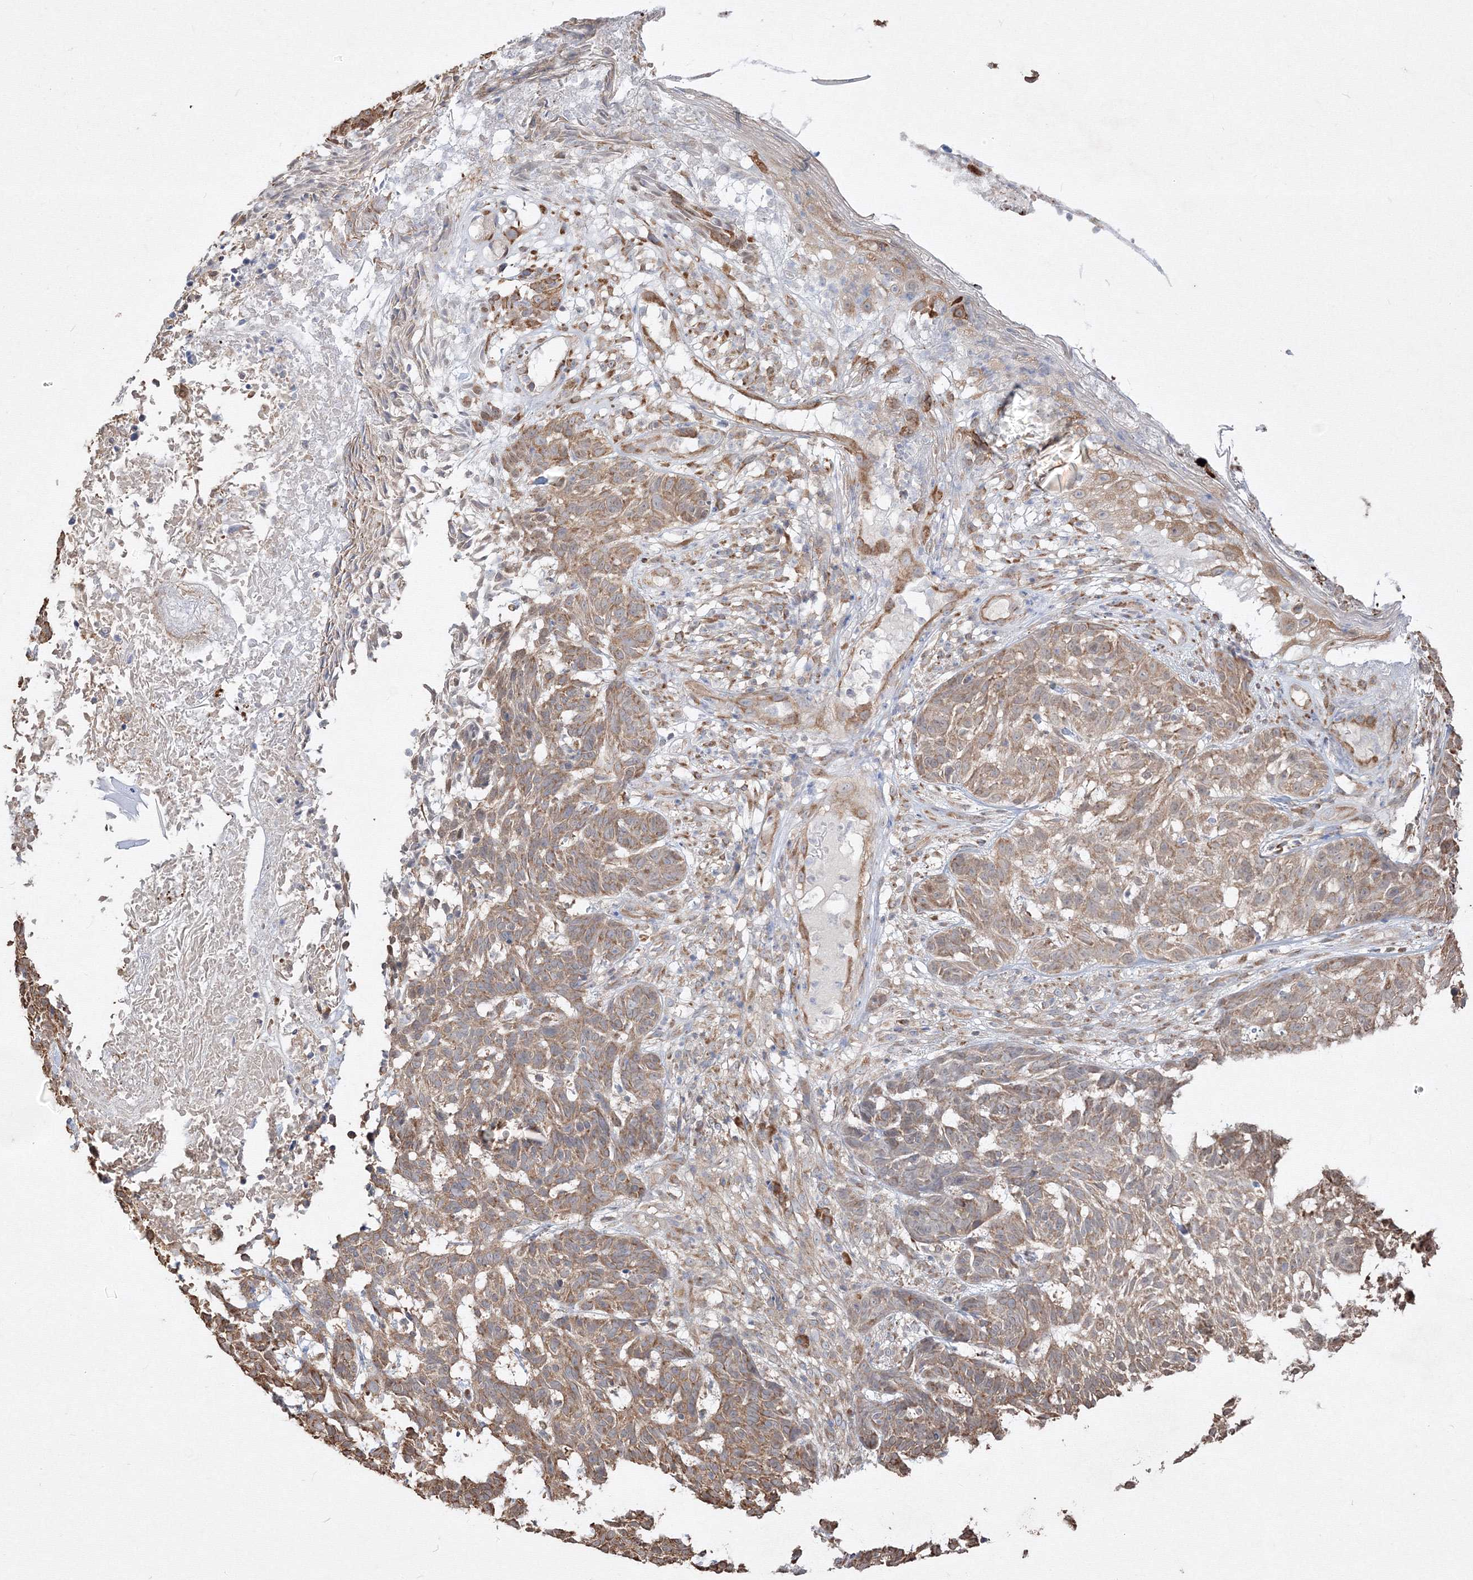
{"staining": {"intensity": "moderate", "quantity": ">75%", "location": "cytoplasmic/membranous"}, "tissue": "skin cancer", "cell_type": "Tumor cells", "image_type": "cancer", "snomed": [{"axis": "morphology", "description": "Basal cell carcinoma"}, {"axis": "topography", "description": "Skin"}], "caption": "The histopathology image exhibits a brown stain indicating the presence of a protein in the cytoplasmic/membranous of tumor cells in basal cell carcinoma (skin). (DAB = brown stain, brightfield microscopy at high magnification).", "gene": "FBXL8", "patient": {"sex": "male", "age": 85}}